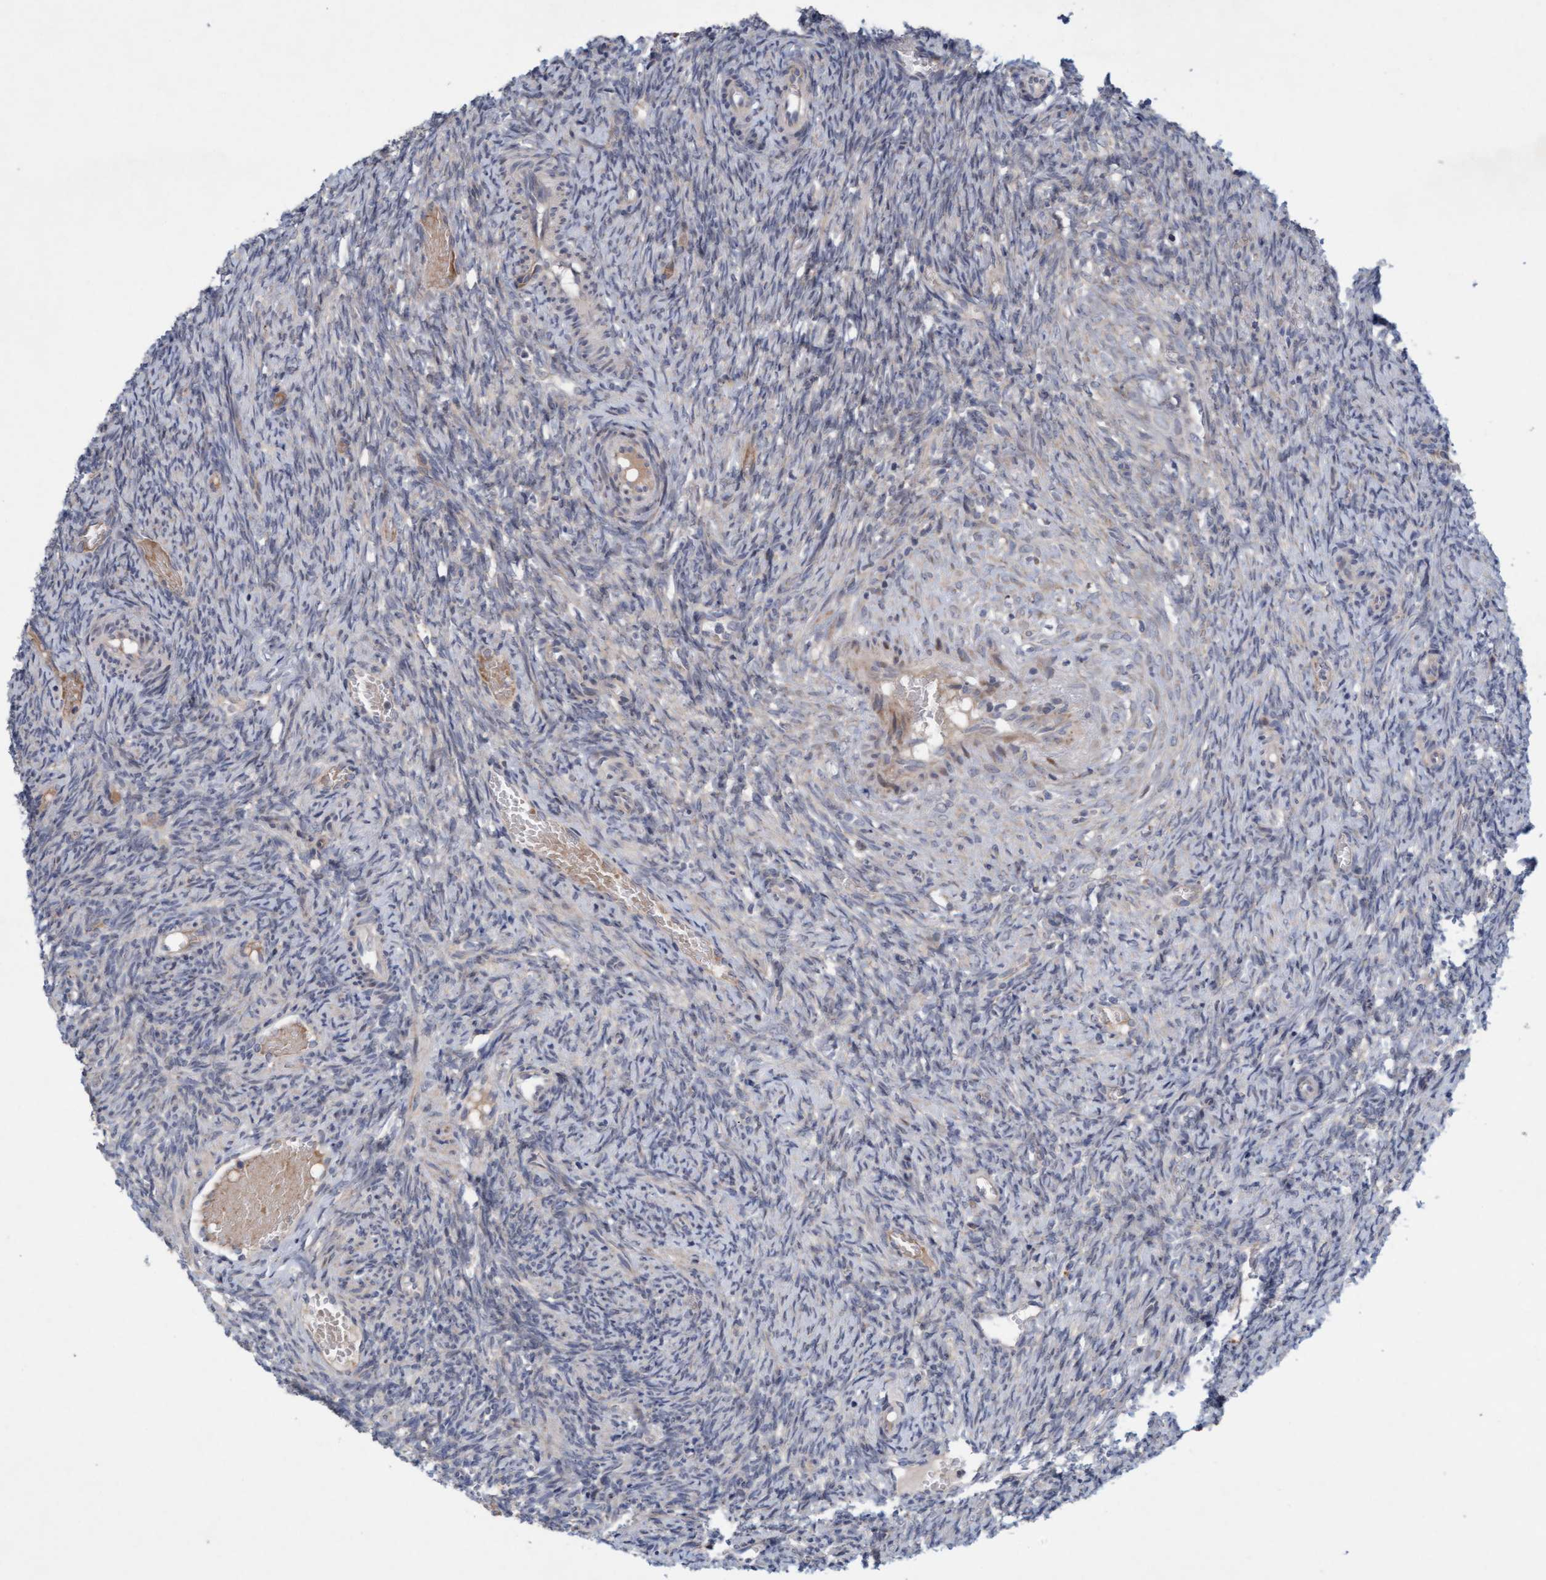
{"staining": {"intensity": "negative", "quantity": "none", "location": "none"}, "tissue": "ovary", "cell_type": "Ovarian stroma cells", "image_type": "normal", "snomed": [{"axis": "morphology", "description": "Normal tissue, NOS"}, {"axis": "topography", "description": "Ovary"}], "caption": "Immunohistochemical staining of normal human ovary exhibits no significant expression in ovarian stroma cells.", "gene": "DDHD2", "patient": {"sex": "female", "age": 41}}